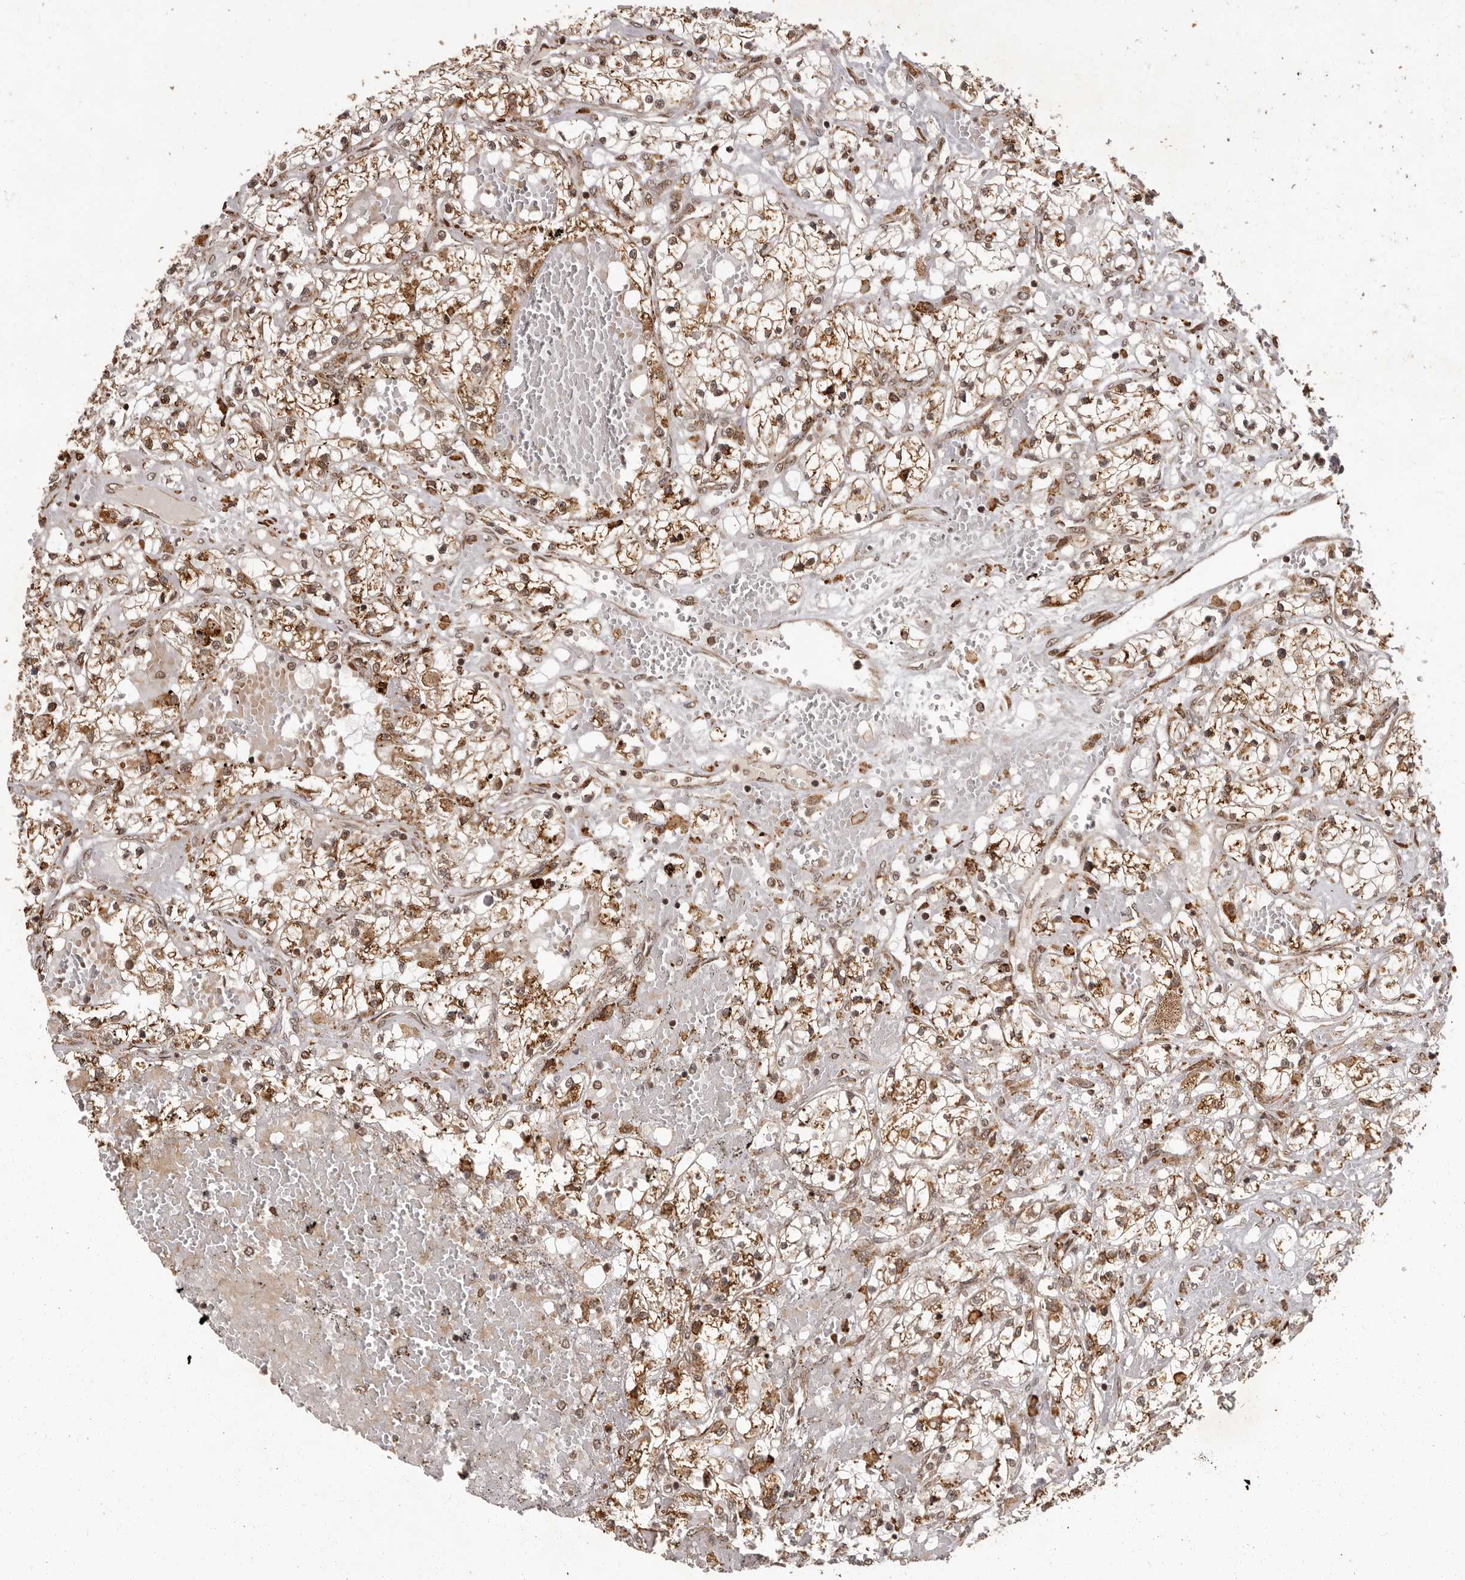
{"staining": {"intensity": "moderate", "quantity": ">75%", "location": "cytoplasmic/membranous"}, "tissue": "renal cancer", "cell_type": "Tumor cells", "image_type": "cancer", "snomed": [{"axis": "morphology", "description": "Normal tissue, NOS"}, {"axis": "morphology", "description": "Adenocarcinoma, NOS"}, {"axis": "topography", "description": "Kidney"}], "caption": "Immunohistochemistry (DAB) staining of human renal cancer displays moderate cytoplasmic/membranous protein staining in approximately >75% of tumor cells.", "gene": "IL32", "patient": {"sex": "male", "age": 68}}